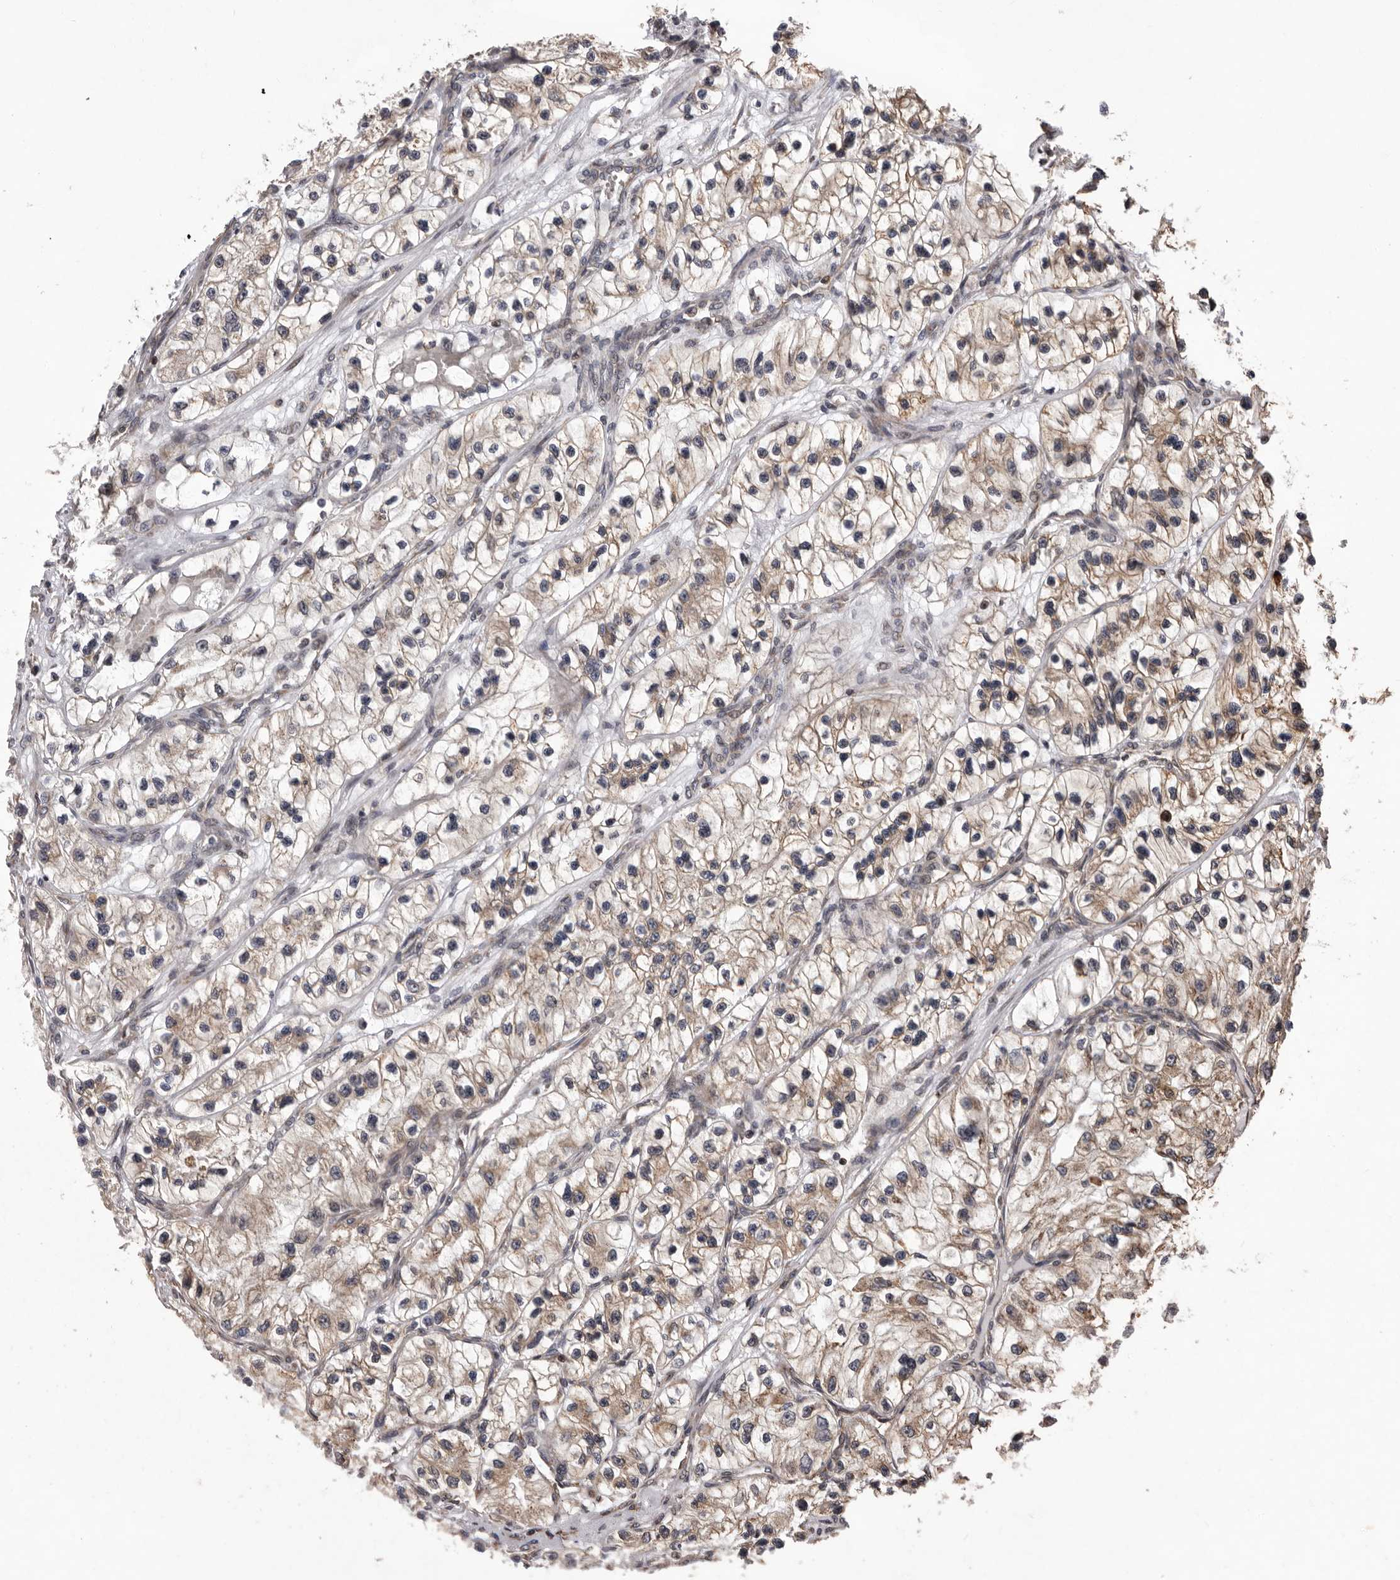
{"staining": {"intensity": "negative", "quantity": "none", "location": "none"}, "tissue": "renal cancer", "cell_type": "Tumor cells", "image_type": "cancer", "snomed": [{"axis": "morphology", "description": "Adenocarcinoma, NOS"}, {"axis": "topography", "description": "Kidney"}], "caption": "Immunohistochemistry (IHC) of renal cancer (adenocarcinoma) exhibits no positivity in tumor cells. (DAB immunohistochemistry (IHC) visualized using brightfield microscopy, high magnification).", "gene": "GADD45B", "patient": {"sex": "female", "age": 57}}